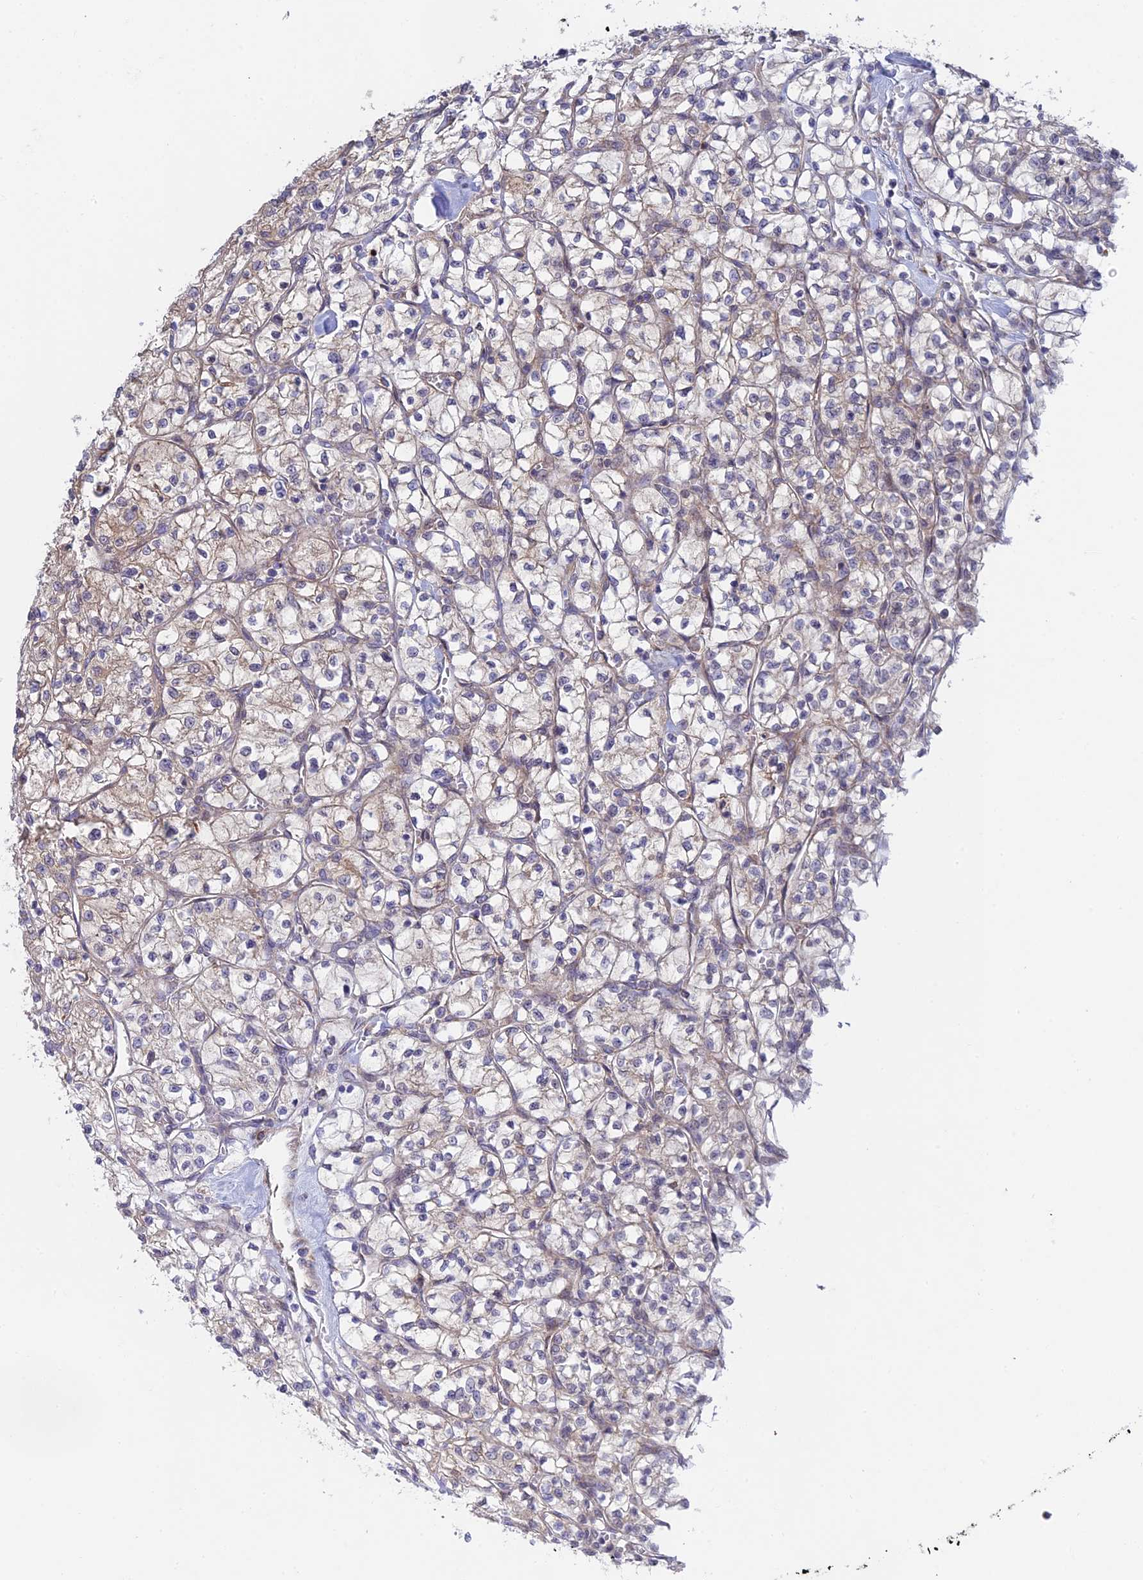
{"staining": {"intensity": "weak", "quantity": "25%-75%", "location": "cytoplasmic/membranous"}, "tissue": "renal cancer", "cell_type": "Tumor cells", "image_type": "cancer", "snomed": [{"axis": "morphology", "description": "Adenocarcinoma, NOS"}, {"axis": "topography", "description": "Kidney"}], "caption": "This is a micrograph of immunohistochemistry (IHC) staining of adenocarcinoma (renal), which shows weak positivity in the cytoplasmic/membranous of tumor cells.", "gene": "INCA1", "patient": {"sex": "female", "age": 64}}